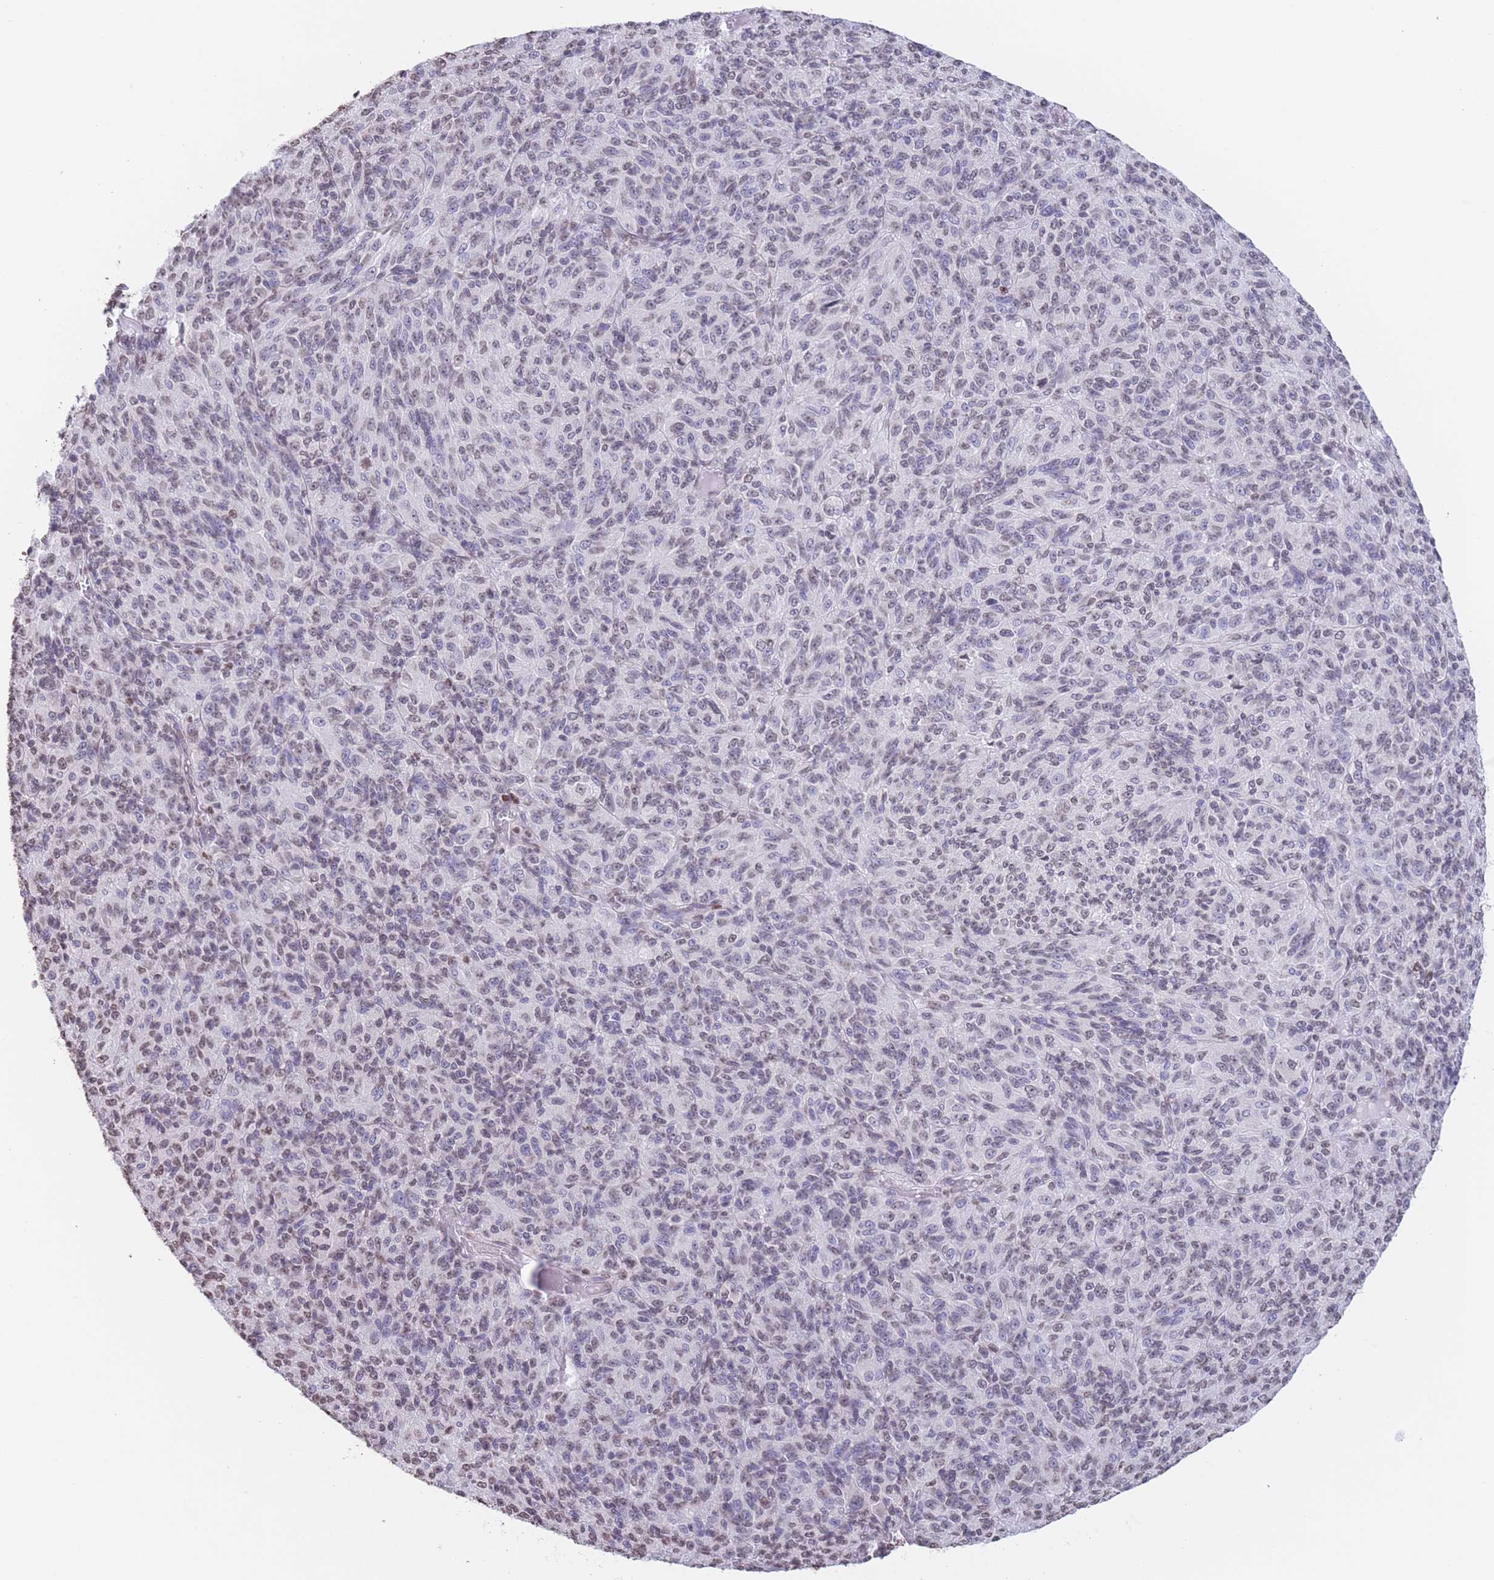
{"staining": {"intensity": "weak", "quantity": "25%-75%", "location": "nuclear"}, "tissue": "melanoma", "cell_type": "Tumor cells", "image_type": "cancer", "snomed": [{"axis": "morphology", "description": "Malignant melanoma, Metastatic site"}, {"axis": "topography", "description": "Brain"}], "caption": "Tumor cells demonstrate low levels of weak nuclear positivity in about 25%-75% of cells in malignant melanoma (metastatic site).", "gene": "H2BC11", "patient": {"sex": "female", "age": 56}}